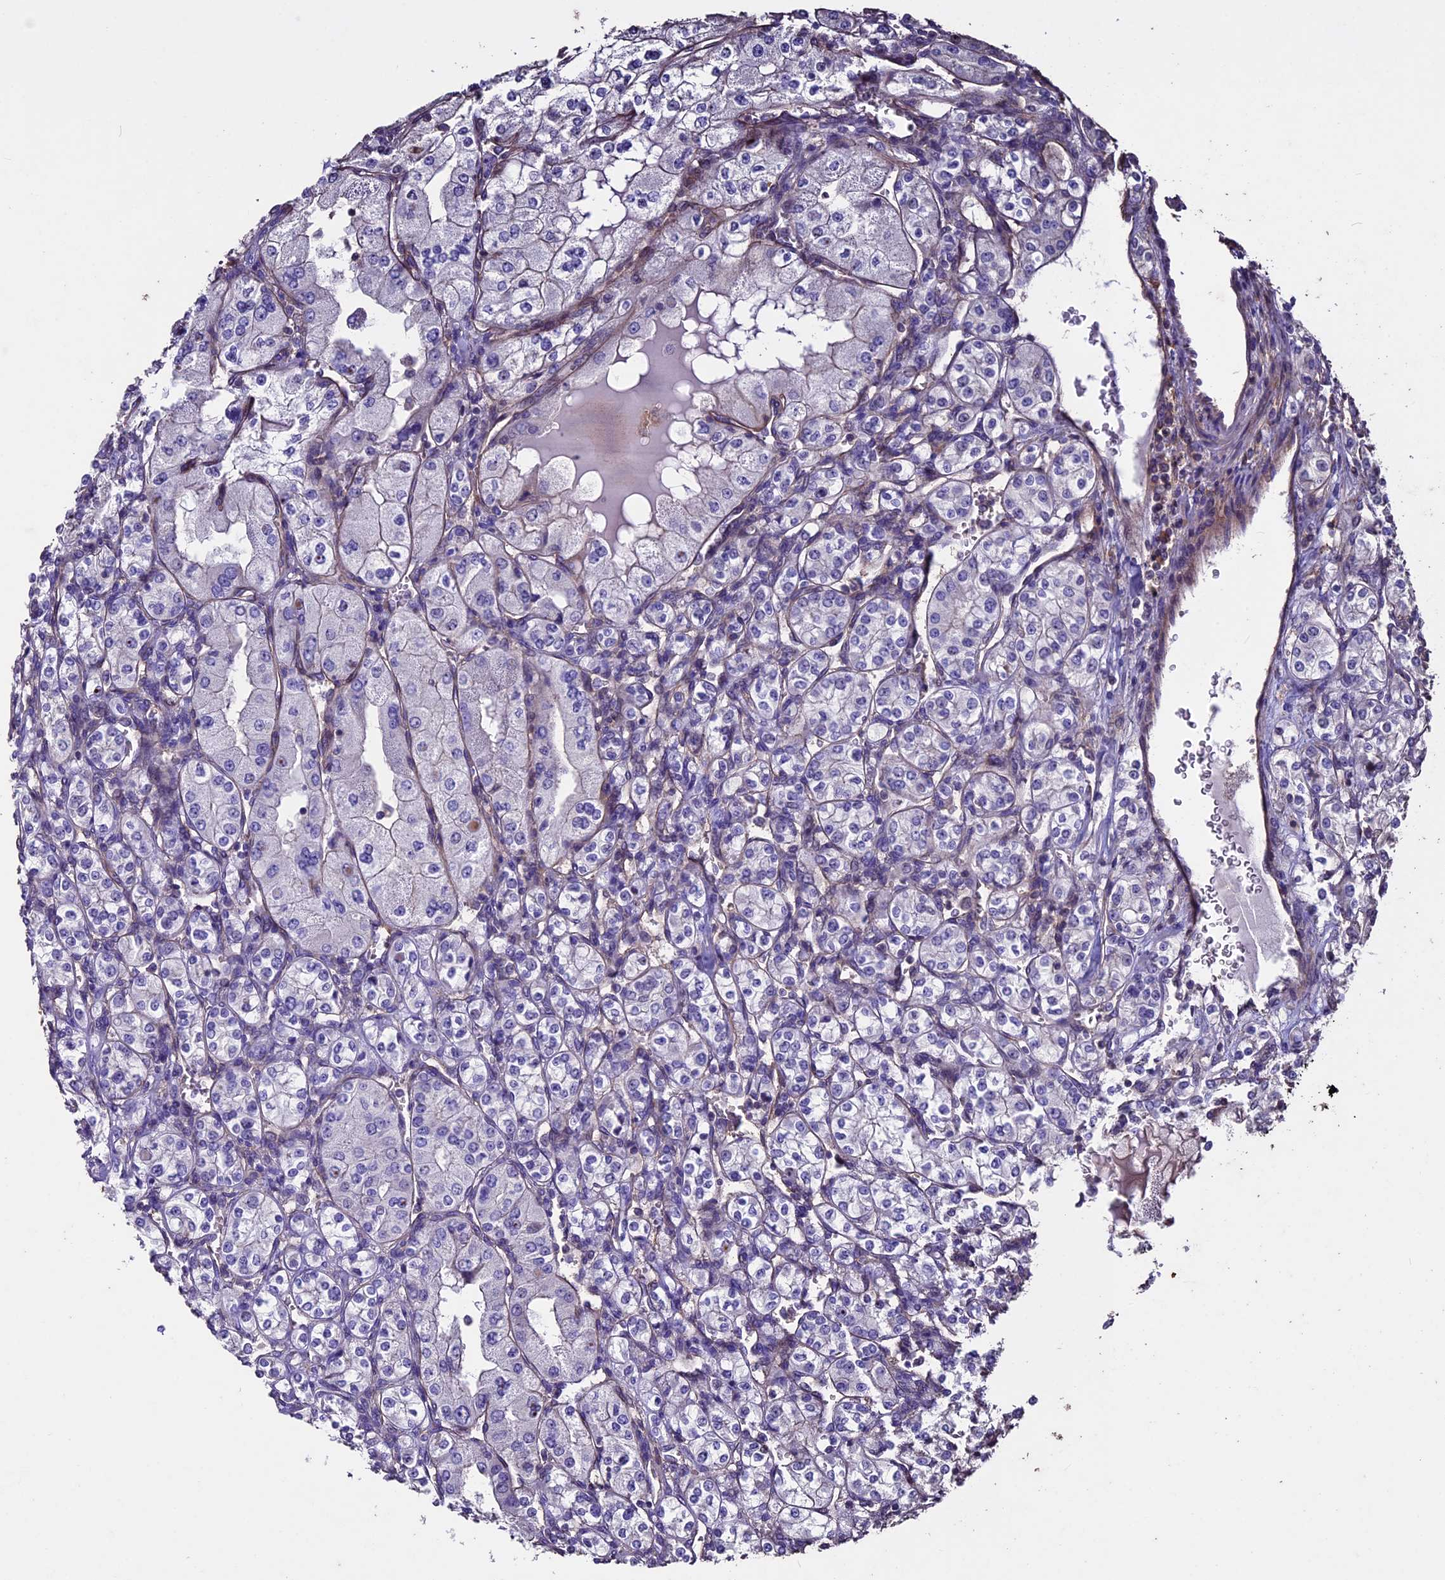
{"staining": {"intensity": "negative", "quantity": "none", "location": "none"}, "tissue": "renal cancer", "cell_type": "Tumor cells", "image_type": "cancer", "snomed": [{"axis": "morphology", "description": "Adenocarcinoma, NOS"}, {"axis": "topography", "description": "Kidney"}], "caption": "Immunohistochemistry (IHC) histopathology image of human renal cancer (adenocarcinoma) stained for a protein (brown), which reveals no positivity in tumor cells.", "gene": "USB1", "patient": {"sex": "male", "age": 77}}